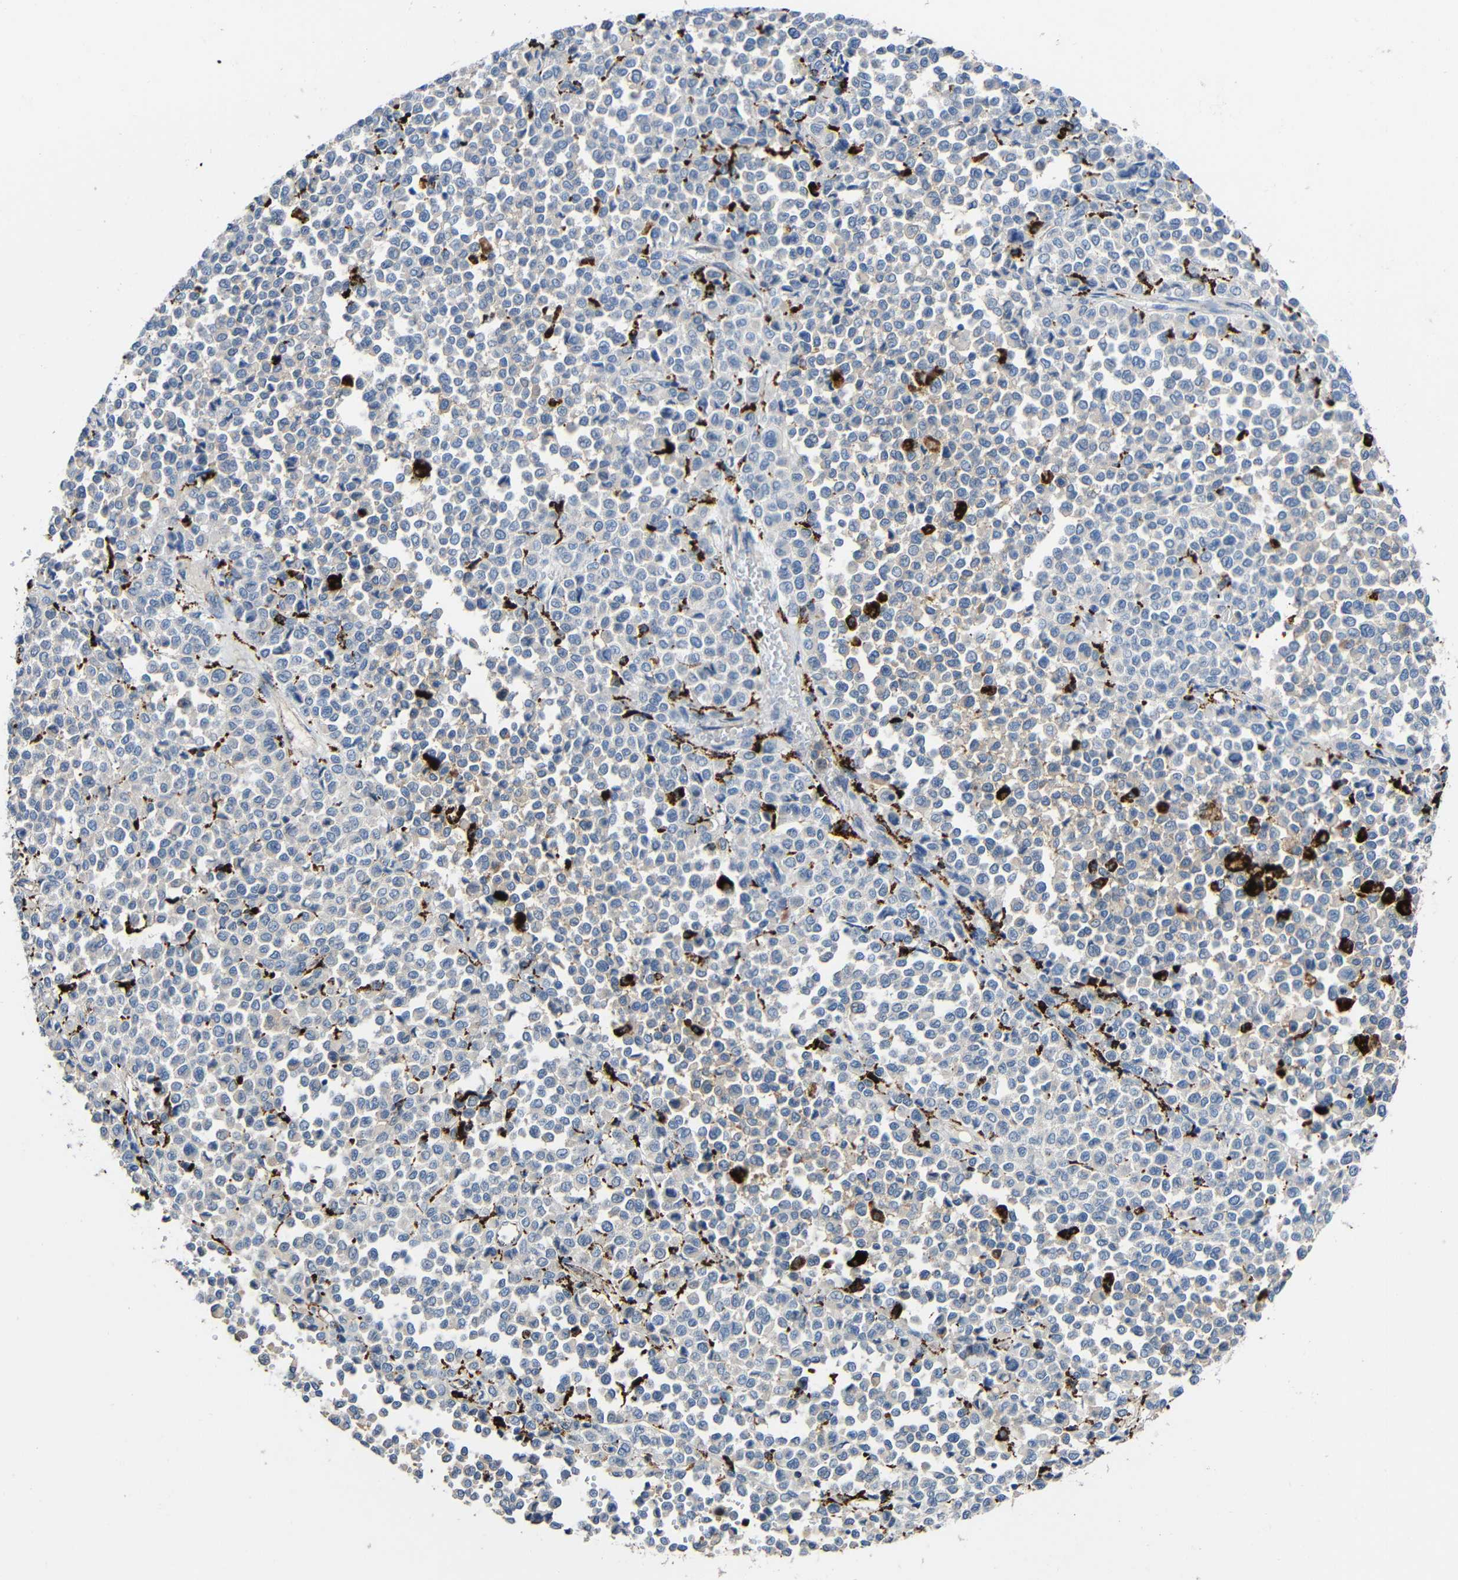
{"staining": {"intensity": "negative", "quantity": "none", "location": "none"}, "tissue": "melanoma", "cell_type": "Tumor cells", "image_type": "cancer", "snomed": [{"axis": "morphology", "description": "Malignant melanoma, Metastatic site"}, {"axis": "topography", "description": "Pancreas"}], "caption": "There is no significant expression in tumor cells of malignant melanoma (metastatic site).", "gene": "HLA-DMA", "patient": {"sex": "female", "age": 30}}